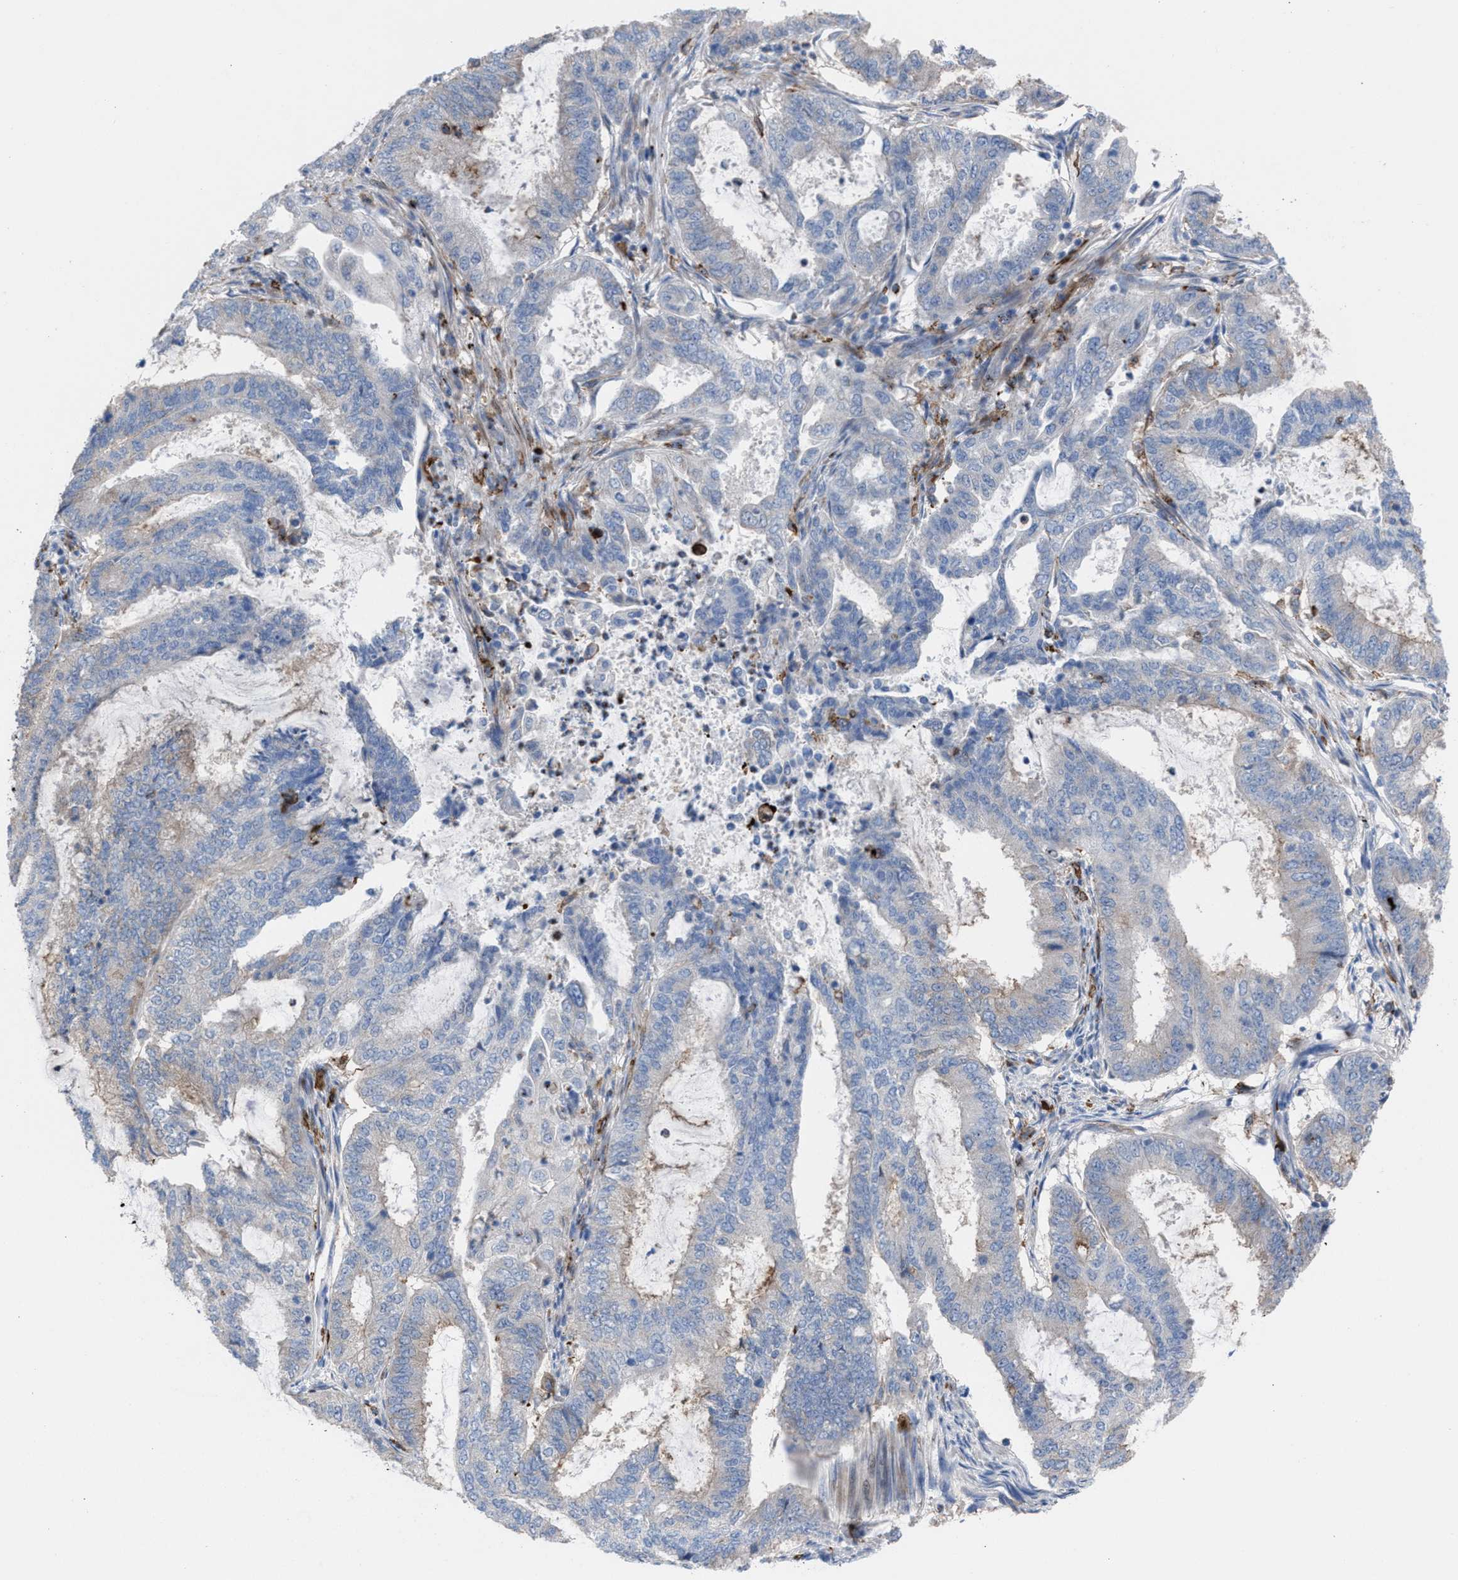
{"staining": {"intensity": "negative", "quantity": "none", "location": "none"}, "tissue": "endometrial cancer", "cell_type": "Tumor cells", "image_type": "cancer", "snomed": [{"axis": "morphology", "description": "Adenocarcinoma, NOS"}, {"axis": "topography", "description": "Endometrium"}], "caption": "The micrograph demonstrates no significant positivity in tumor cells of endometrial cancer (adenocarcinoma).", "gene": "SLC47A1", "patient": {"sex": "female", "age": 51}}